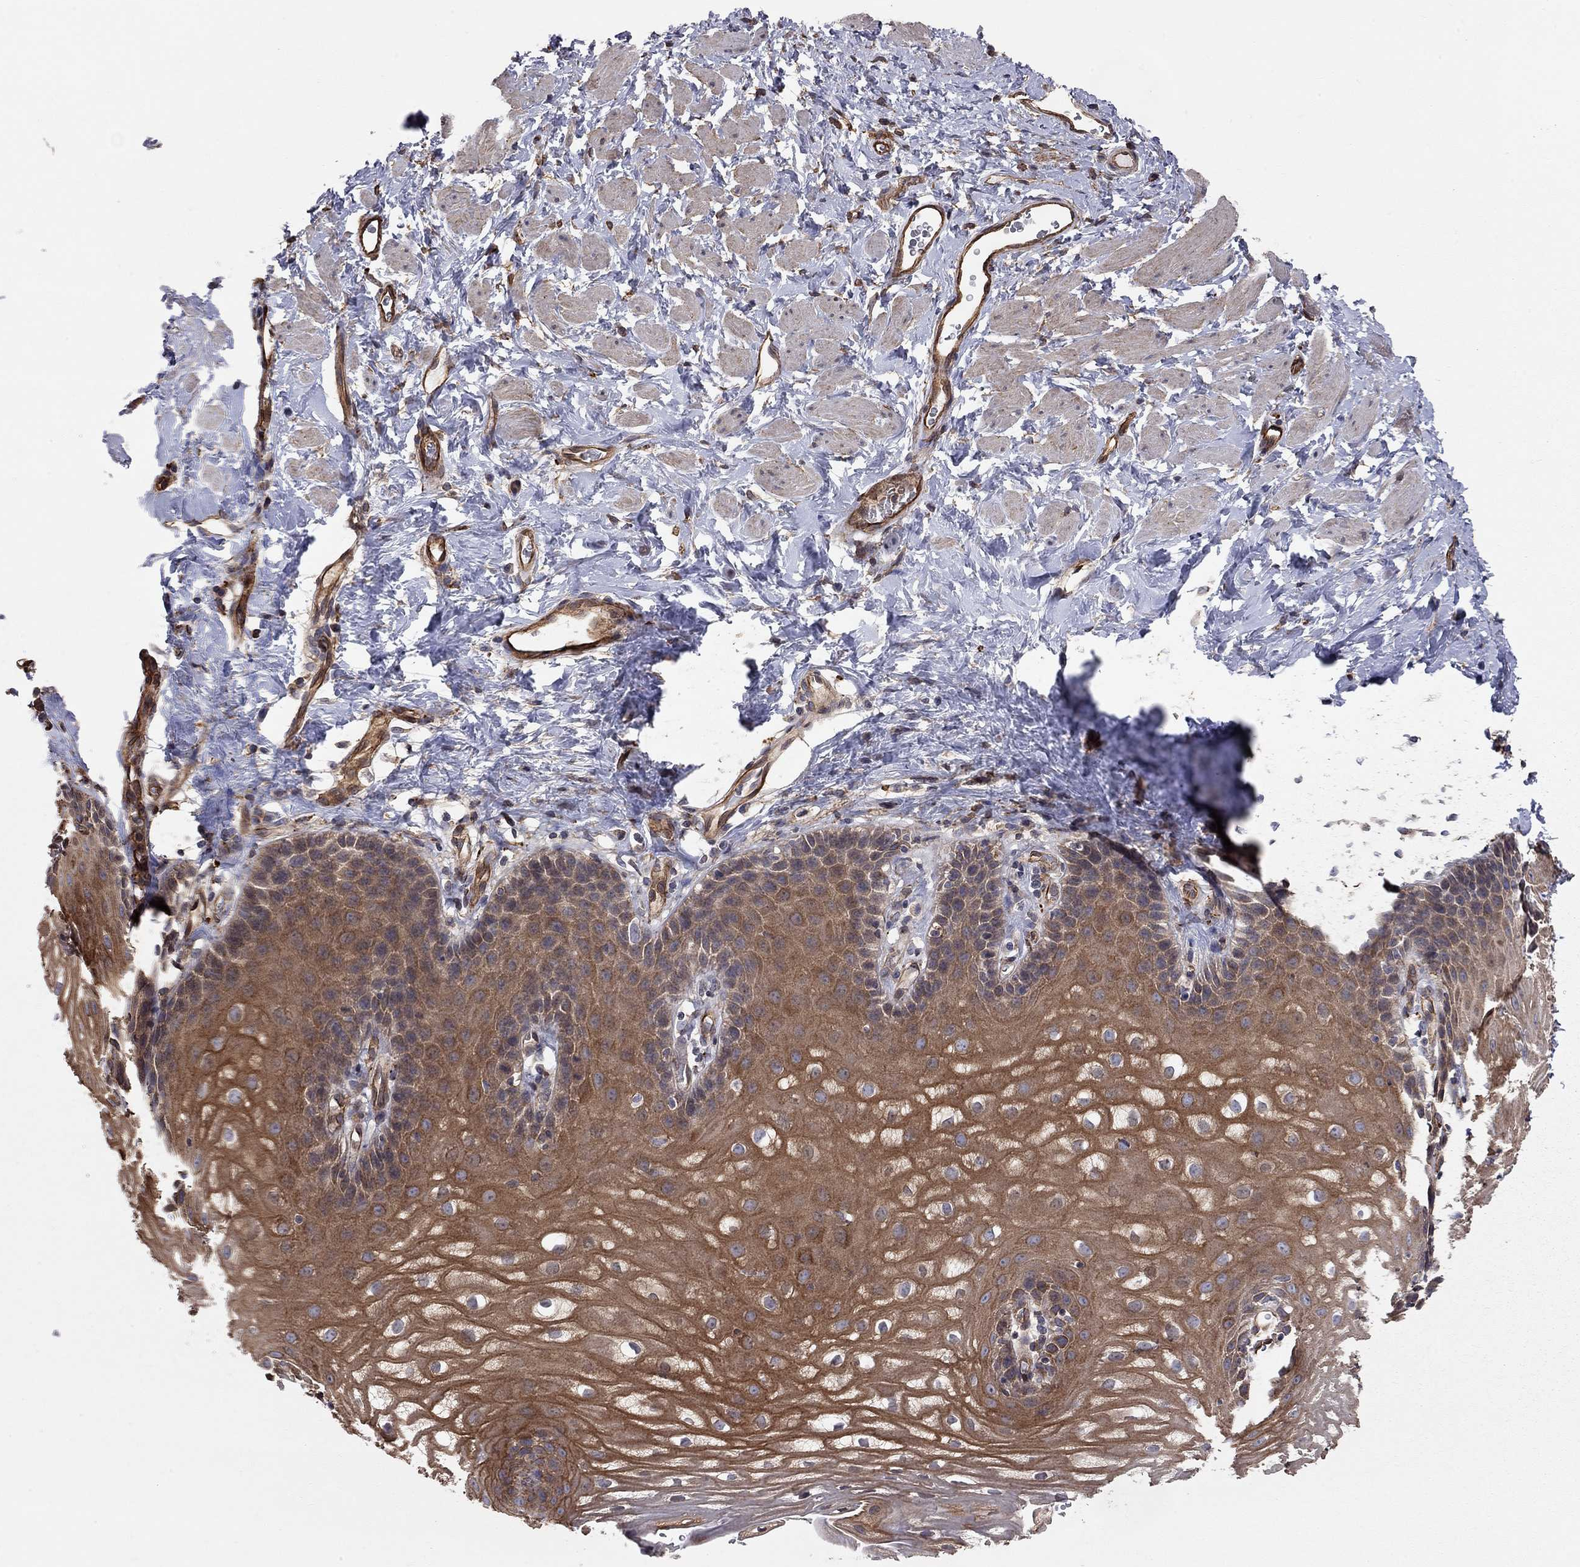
{"staining": {"intensity": "strong", "quantity": ">75%", "location": "cytoplasmic/membranous"}, "tissue": "esophagus", "cell_type": "Squamous epithelial cells", "image_type": "normal", "snomed": [{"axis": "morphology", "description": "Normal tissue, NOS"}, {"axis": "topography", "description": "Esophagus"}], "caption": "This histopathology image shows benign esophagus stained with IHC to label a protein in brown. The cytoplasmic/membranous of squamous epithelial cells show strong positivity for the protein. Nuclei are counter-stained blue.", "gene": "RASEF", "patient": {"sex": "male", "age": 64}}